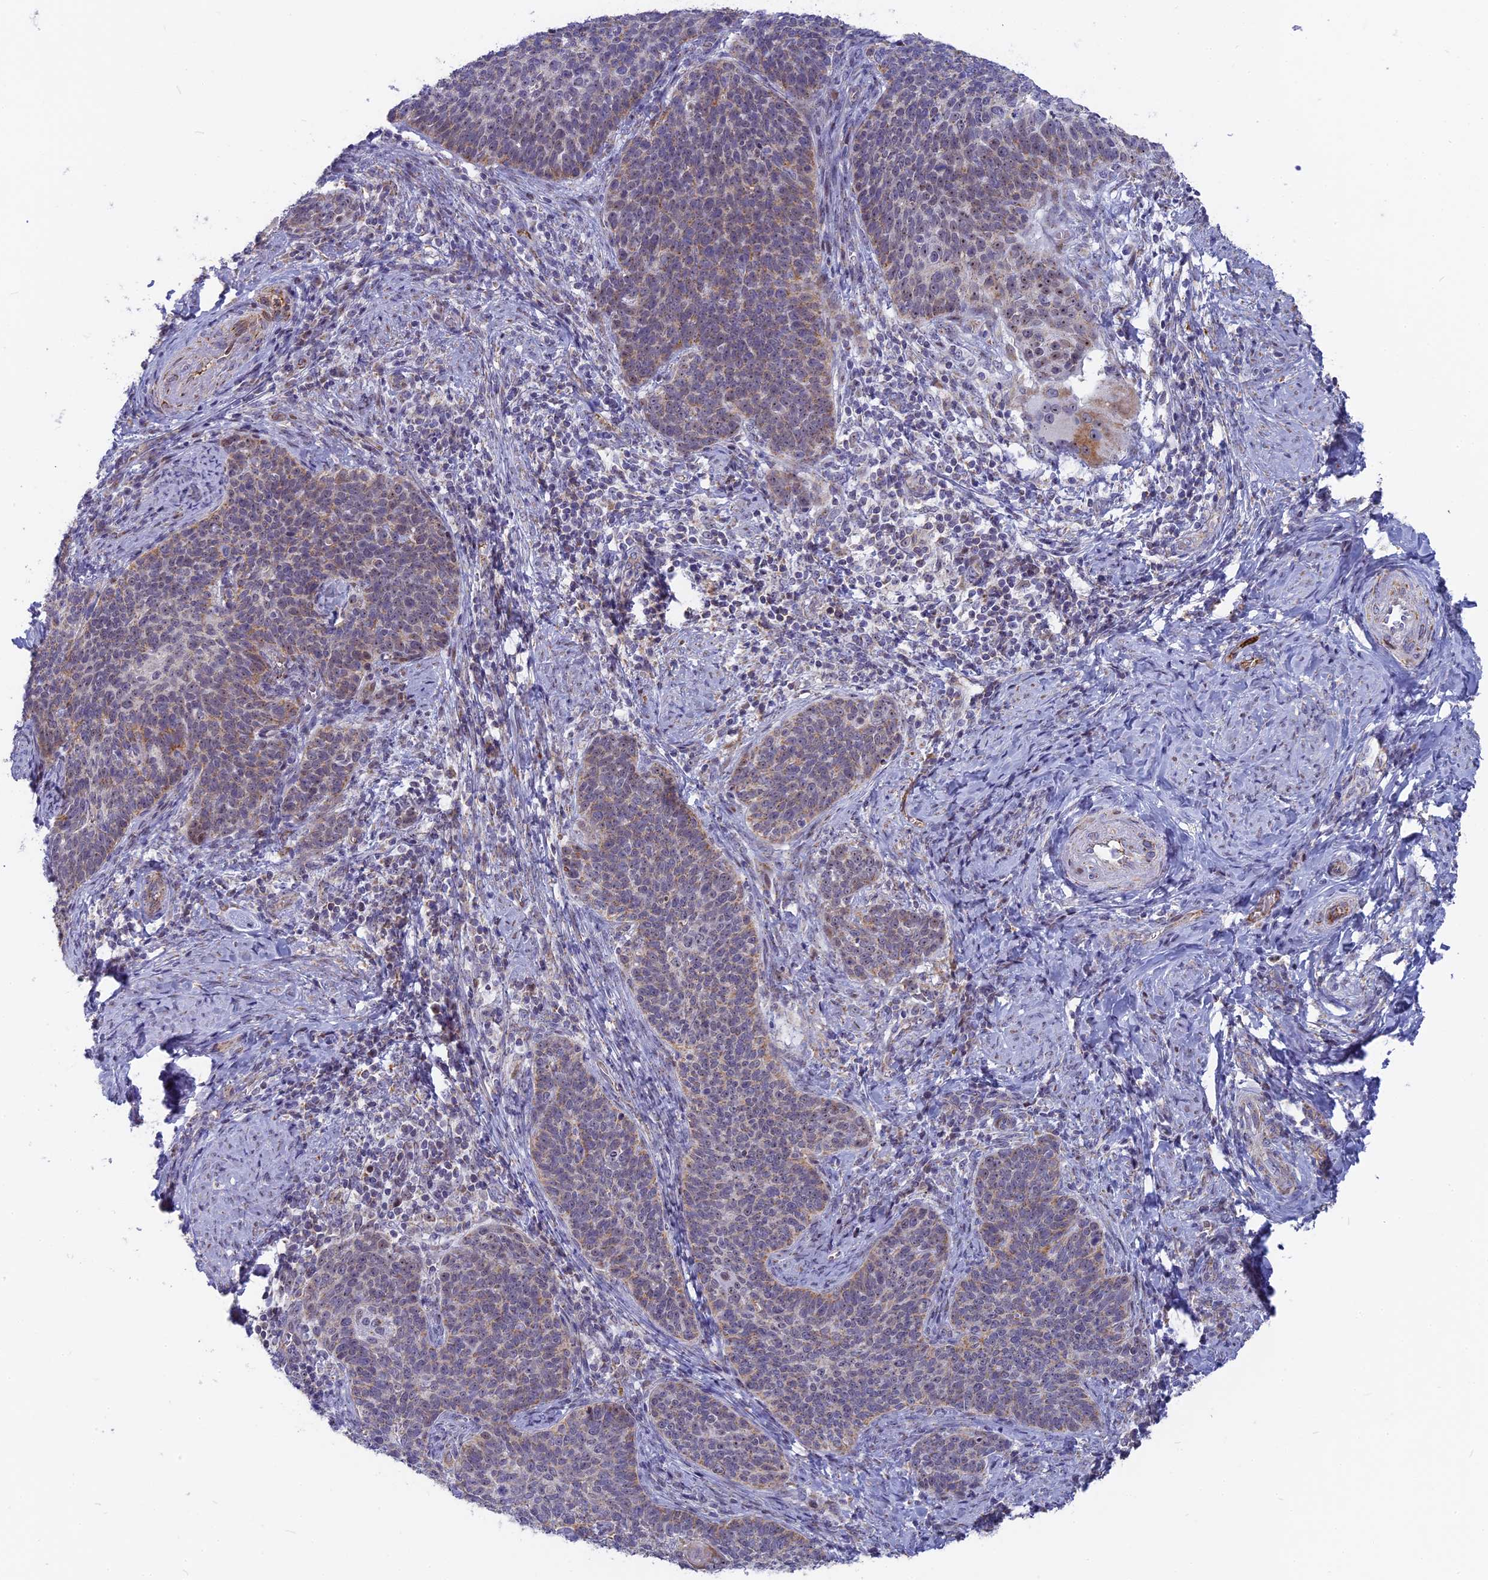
{"staining": {"intensity": "weak", "quantity": "25%-75%", "location": "cytoplasmic/membranous"}, "tissue": "cervical cancer", "cell_type": "Tumor cells", "image_type": "cancer", "snomed": [{"axis": "morphology", "description": "Normal tissue, NOS"}, {"axis": "morphology", "description": "Squamous cell carcinoma, NOS"}, {"axis": "topography", "description": "Cervix"}], "caption": "The histopathology image shows a brown stain indicating the presence of a protein in the cytoplasmic/membranous of tumor cells in cervical cancer. The staining is performed using DAB (3,3'-diaminobenzidine) brown chromogen to label protein expression. The nuclei are counter-stained blue using hematoxylin.", "gene": "DTWD1", "patient": {"sex": "female", "age": 39}}